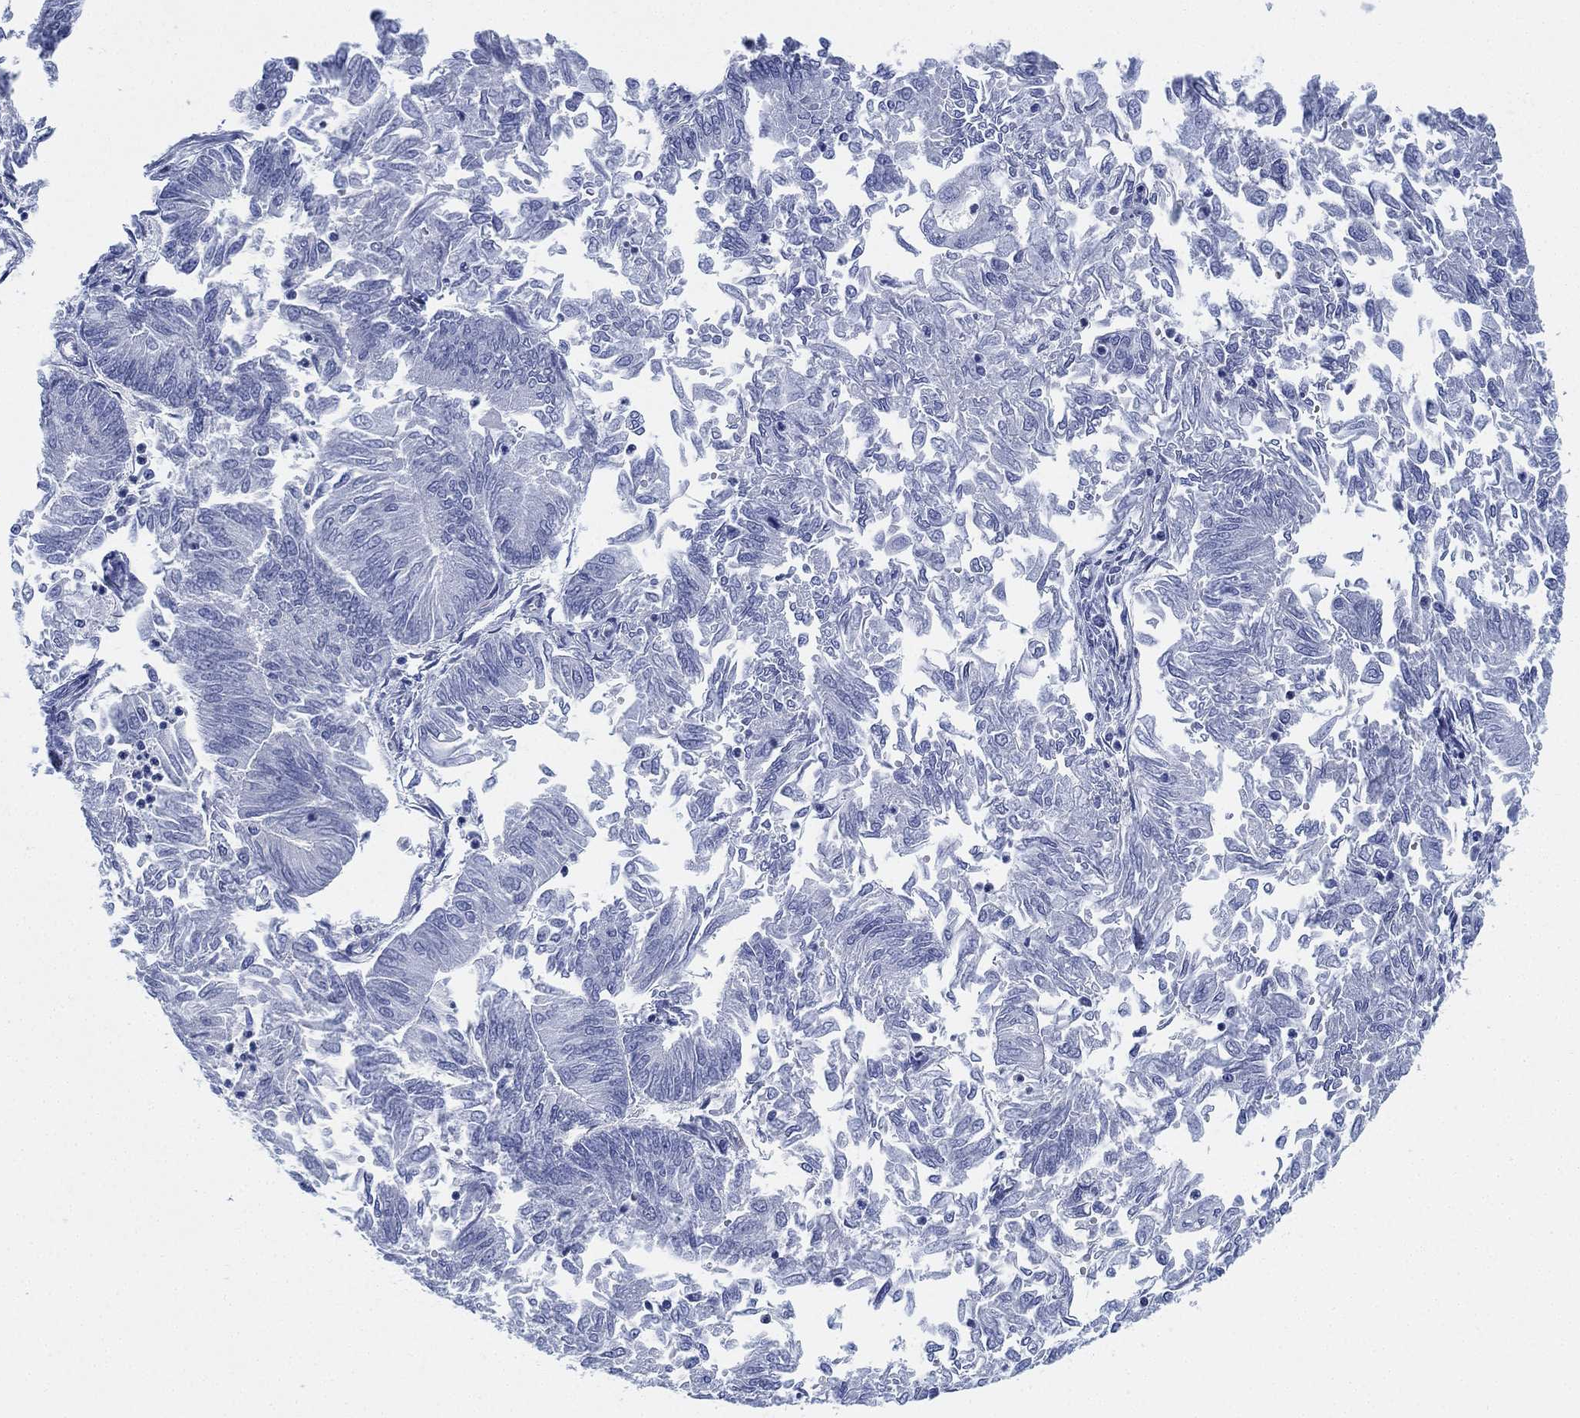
{"staining": {"intensity": "negative", "quantity": "none", "location": "none"}, "tissue": "endometrial cancer", "cell_type": "Tumor cells", "image_type": "cancer", "snomed": [{"axis": "morphology", "description": "Adenocarcinoma, NOS"}, {"axis": "topography", "description": "Endometrium"}], "caption": "A histopathology image of adenocarcinoma (endometrial) stained for a protein displays no brown staining in tumor cells.", "gene": "PSKH2", "patient": {"sex": "female", "age": 59}}